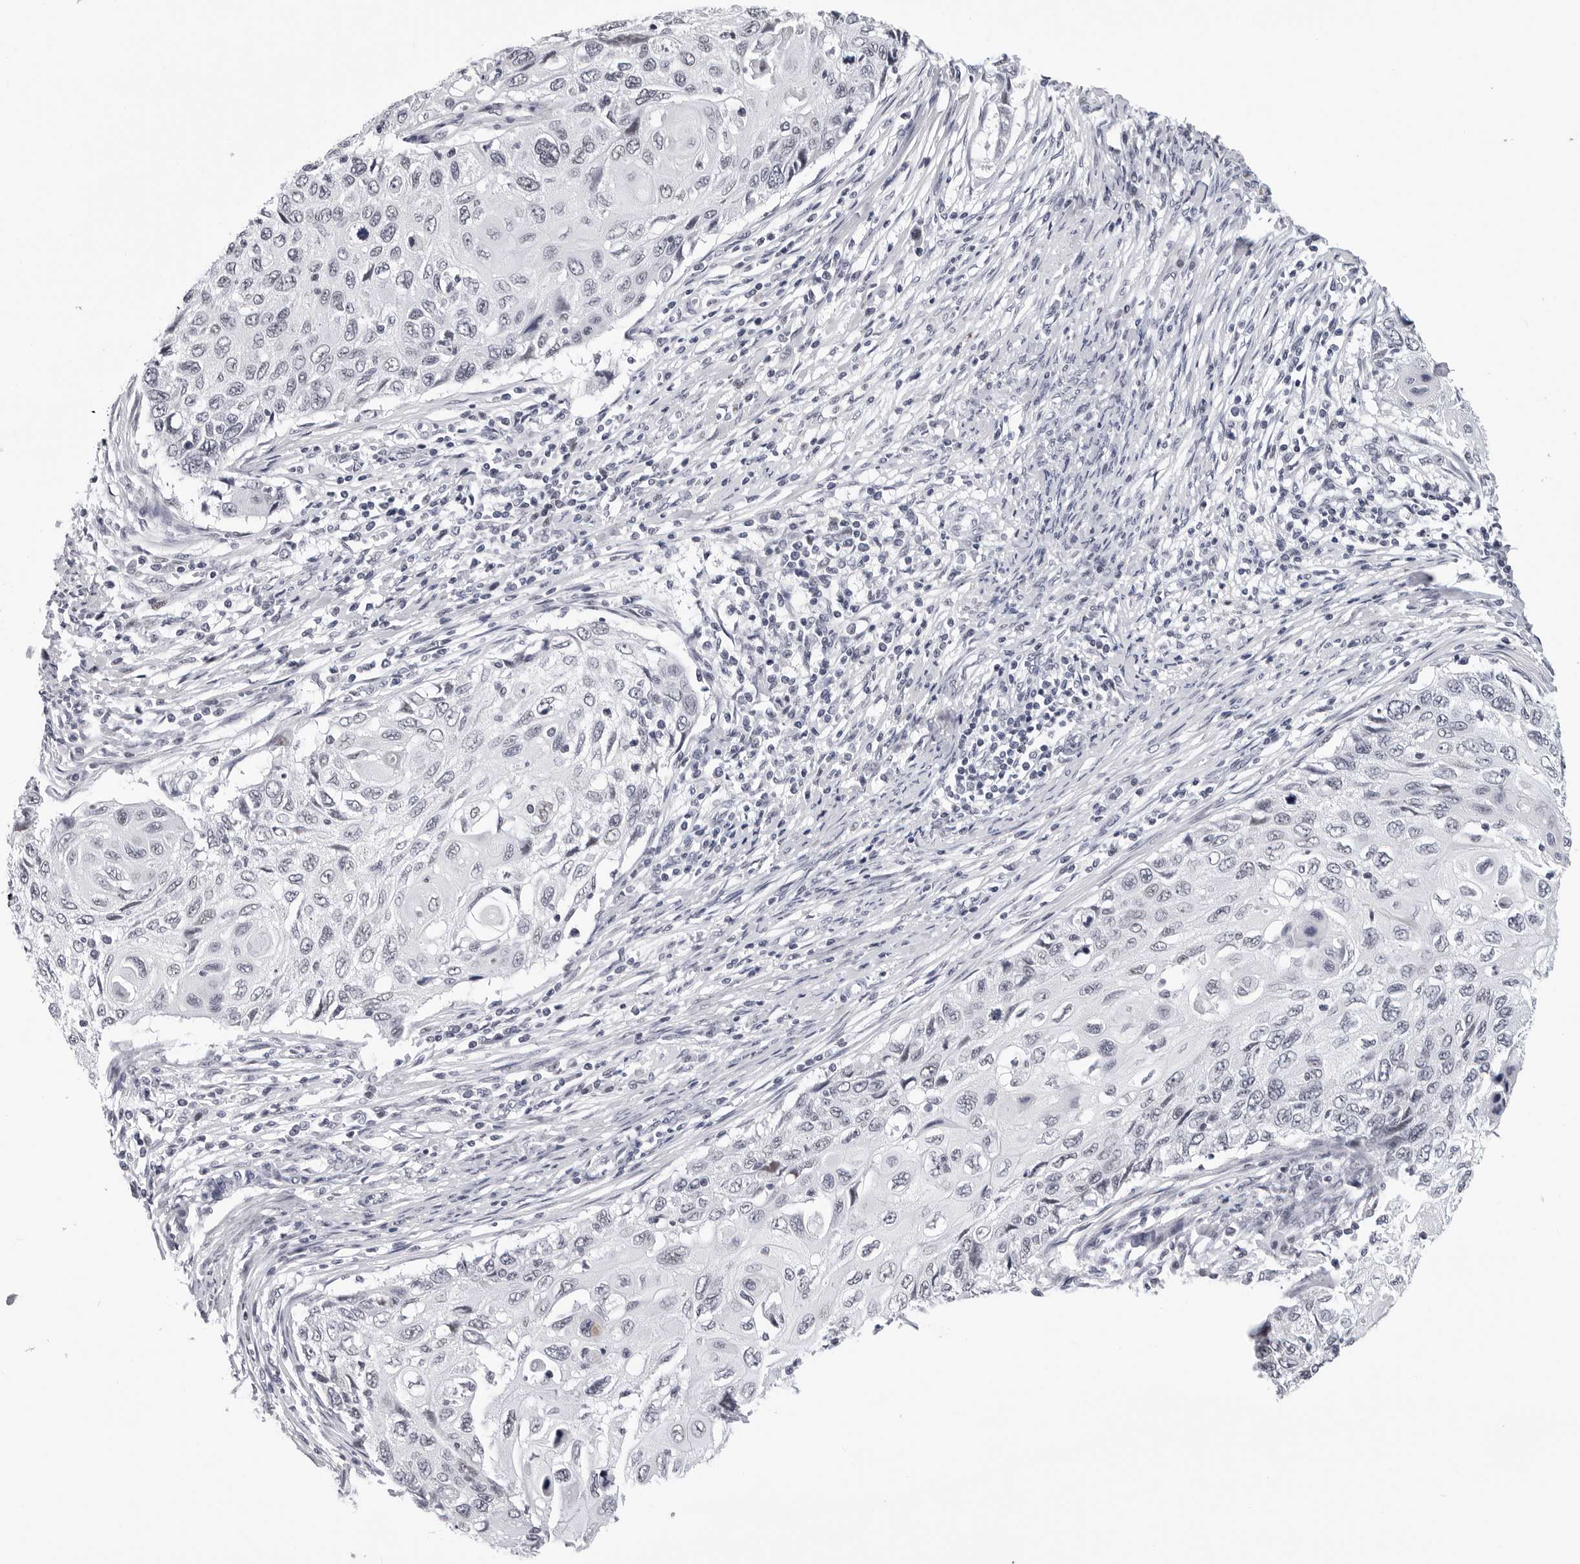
{"staining": {"intensity": "negative", "quantity": "none", "location": "none"}, "tissue": "cervical cancer", "cell_type": "Tumor cells", "image_type": "cancer", "snomed": [{"axis": "morphology", "description": "Squamous cell carcinoma, NOS"}, {"axis": "topography", "description": "Cervix"}], "caption": "Cervical squamous cell carcinoma was stained to show a protein in brown. There is no significant staining in tumor cells. Nuclei are stained in blue.", "gene": "SF3B4", "patient": {"sex": "female", "age": 70}}